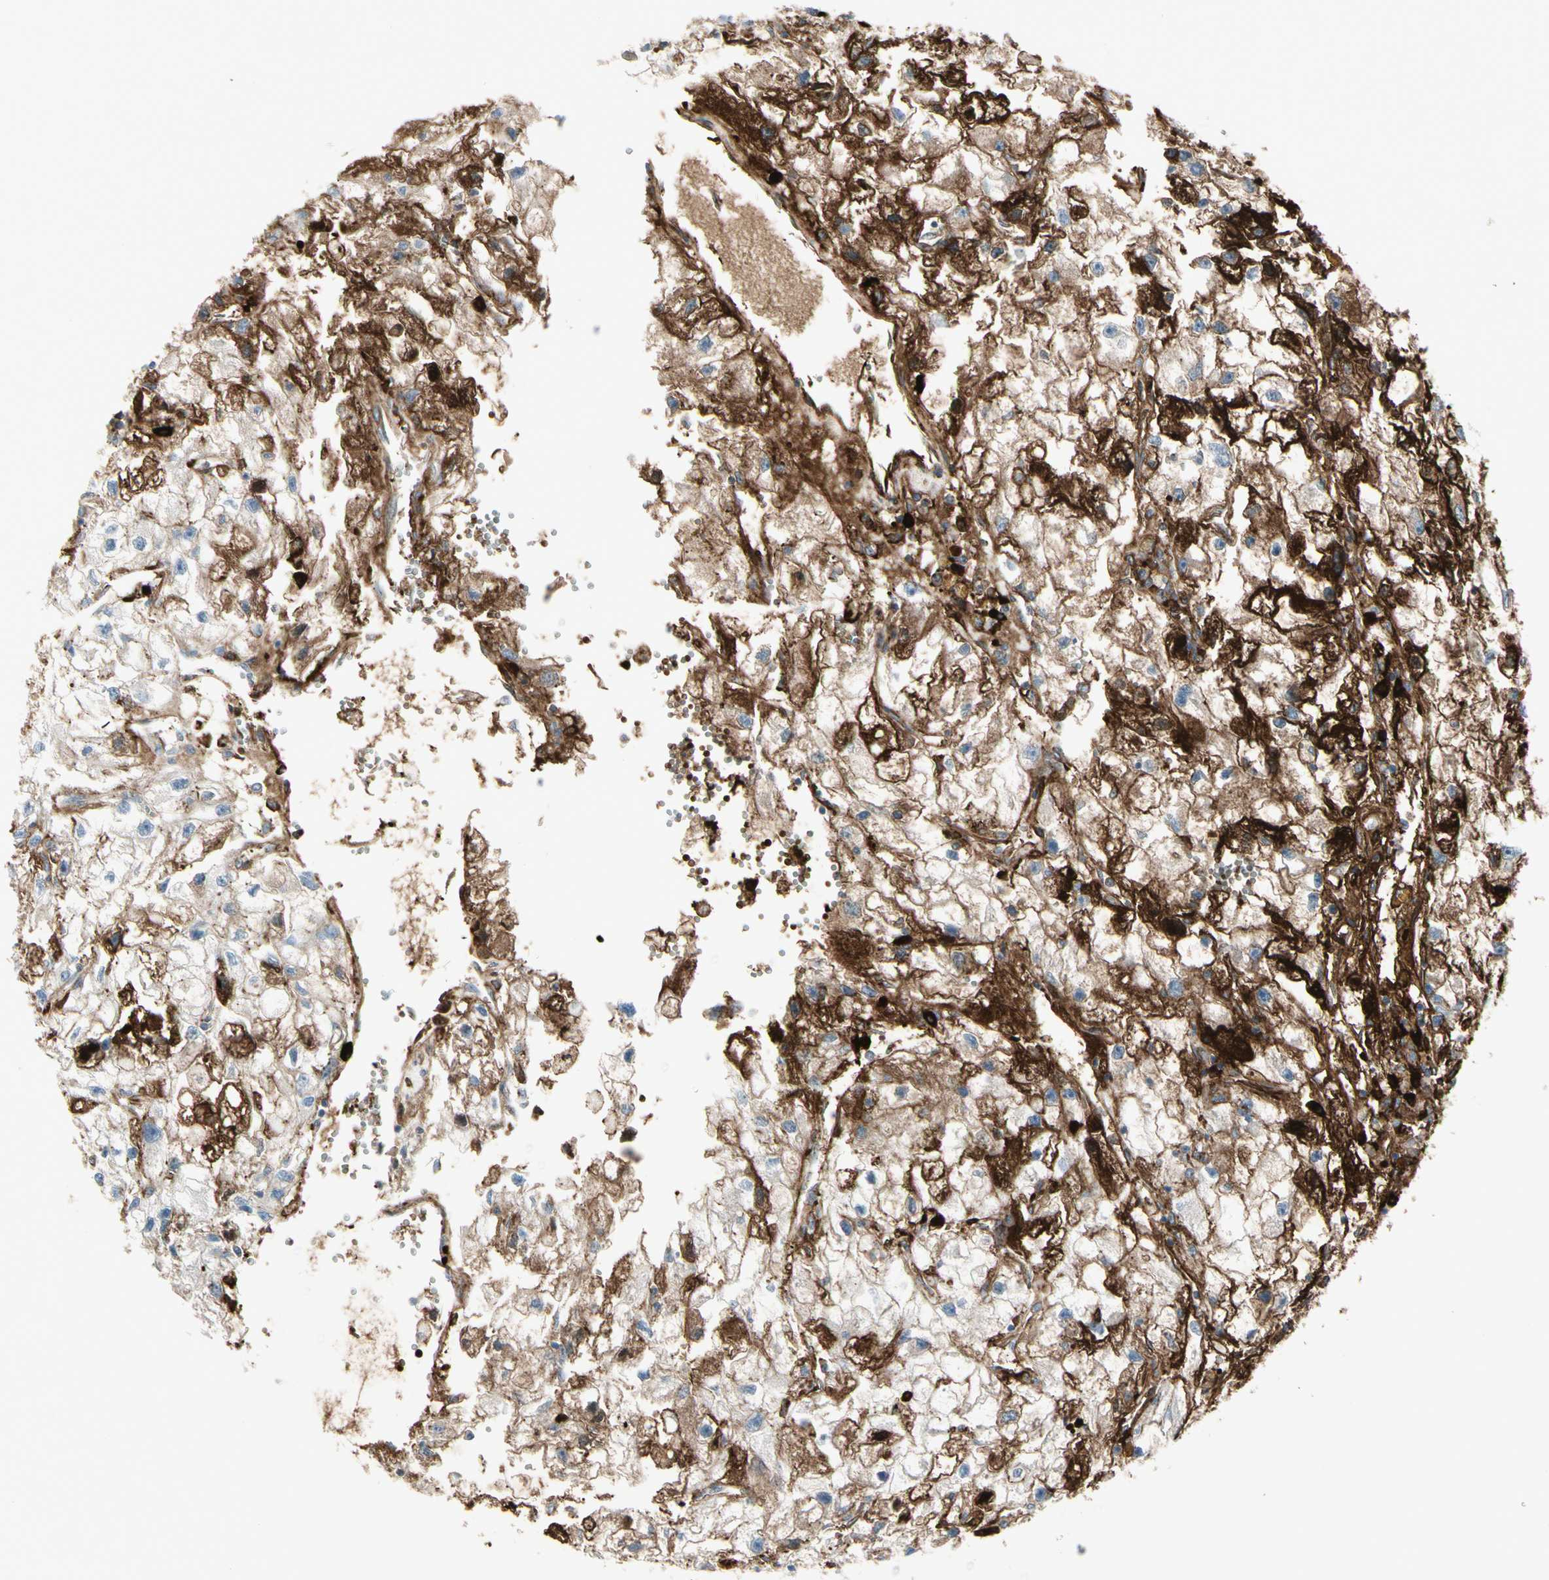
{"staining": {"intensity": "negative", "quantity": "none", "location": "none"}, "tissue": "renal cancer", "cell_type": "Tumor cells", "image_type": "cancer", "snomed": [{"axis": "morphology", "description": "Adenocarcinoma, NOS"}, {"axis": "topography", "description": "Kidney"}], "caption": "The histopathology image reveals no significant staining in tumor cells of adenocarcinoma (renal).", "gene": "IGHG1", "patient": {"sex": "female", "age": 70}}